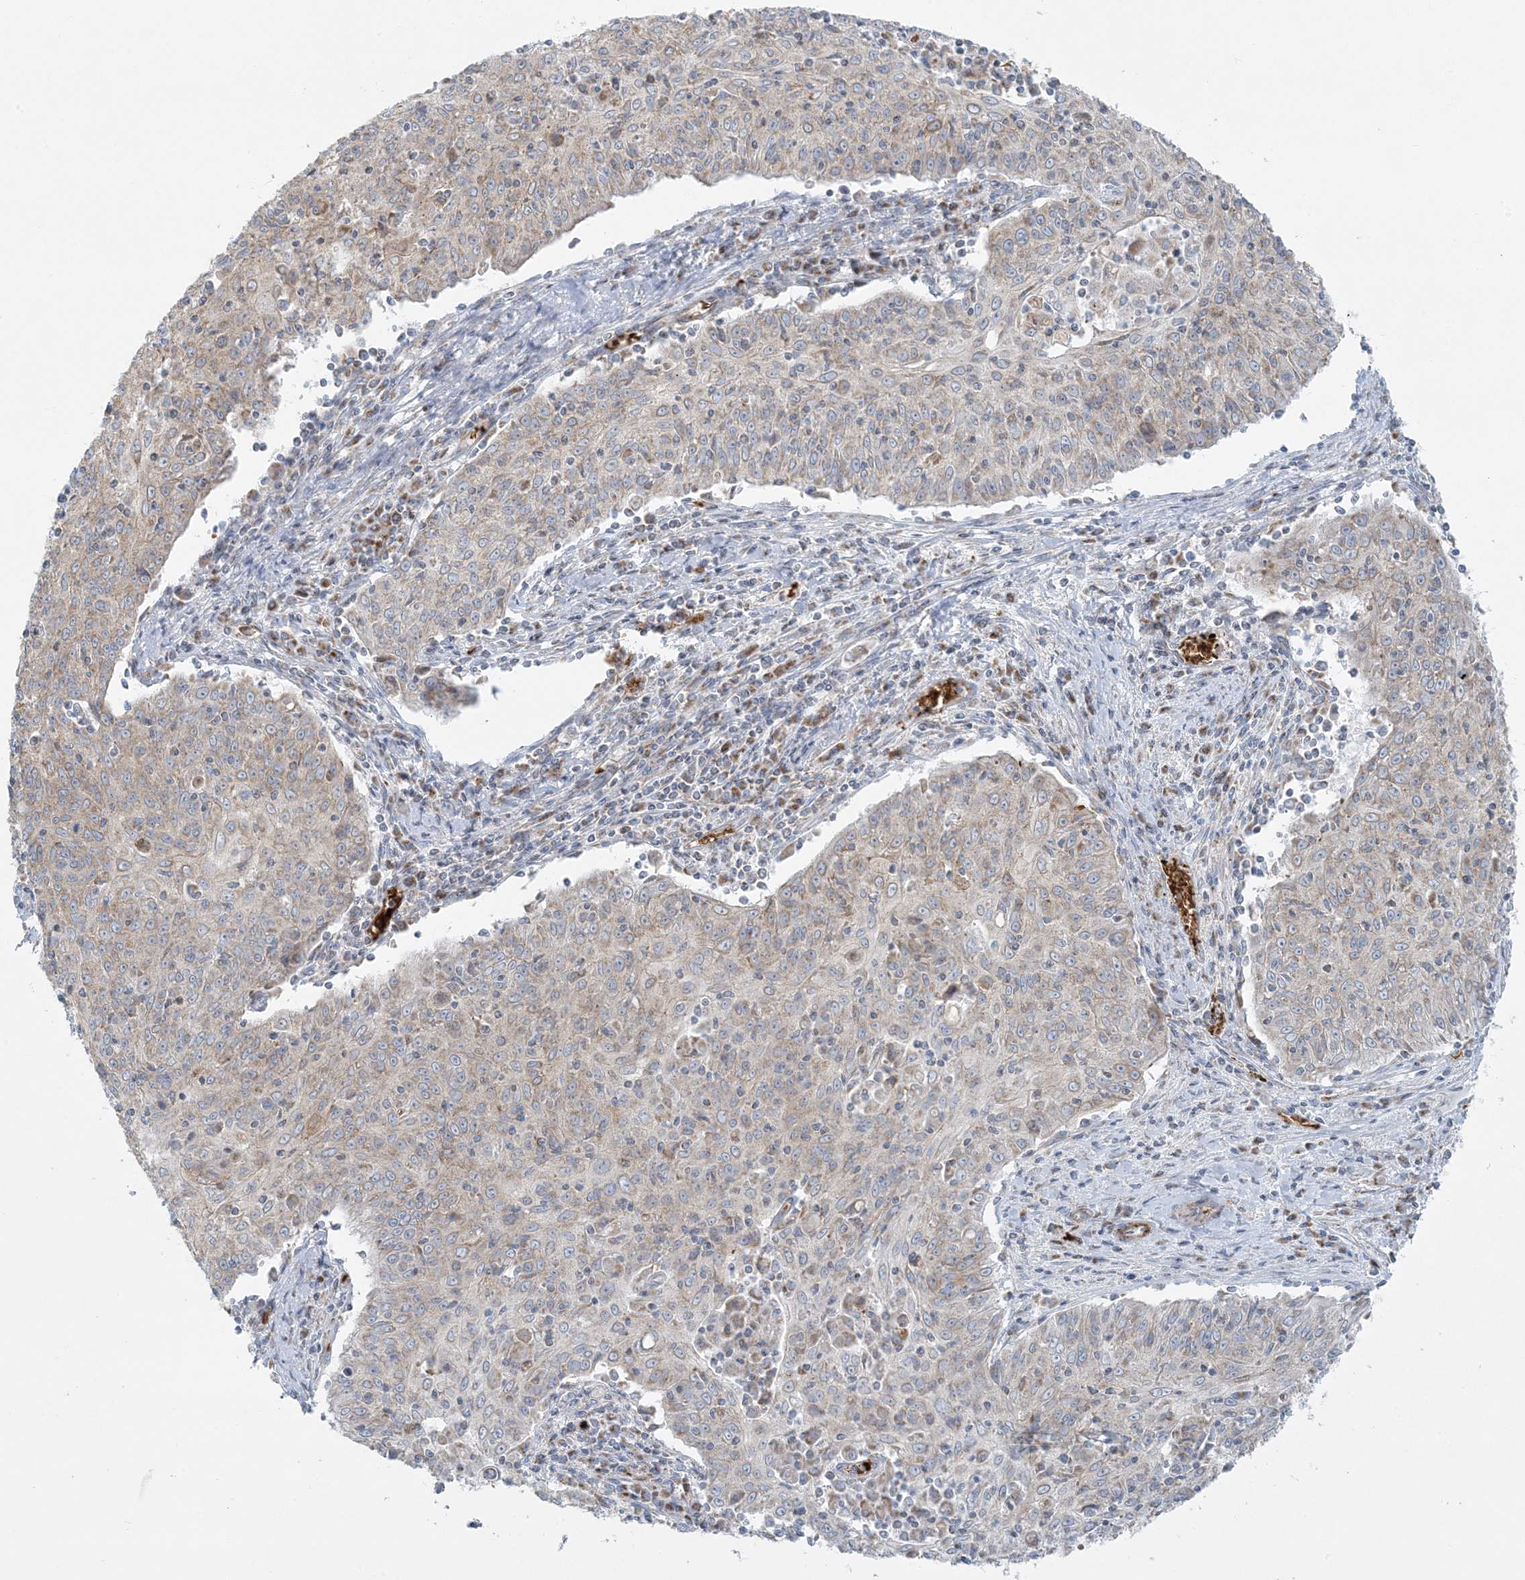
{"staining": {"intensity": "weak", "quantity": "25%-75%", "location": "cytoplasmic/membranous"}, "tissue": "cervical cancer", "cell_type": "Tumor cells", "image_type": "cancer", "snomed": [{"axis": "morphology", "description": "Squamous cell carcinoma, NOS"}, {"axis": "topography", "description": "Cervix"}], "caption": "Immunohistochemical staining of cervical squamous cell carcinoma demonstrates low levels of weak cytoplasmic/membranous positivity in about 25%-75% of tumor cells.", "gene": "PIK3R4", "patient": {"sex": "female", "age": 48}}